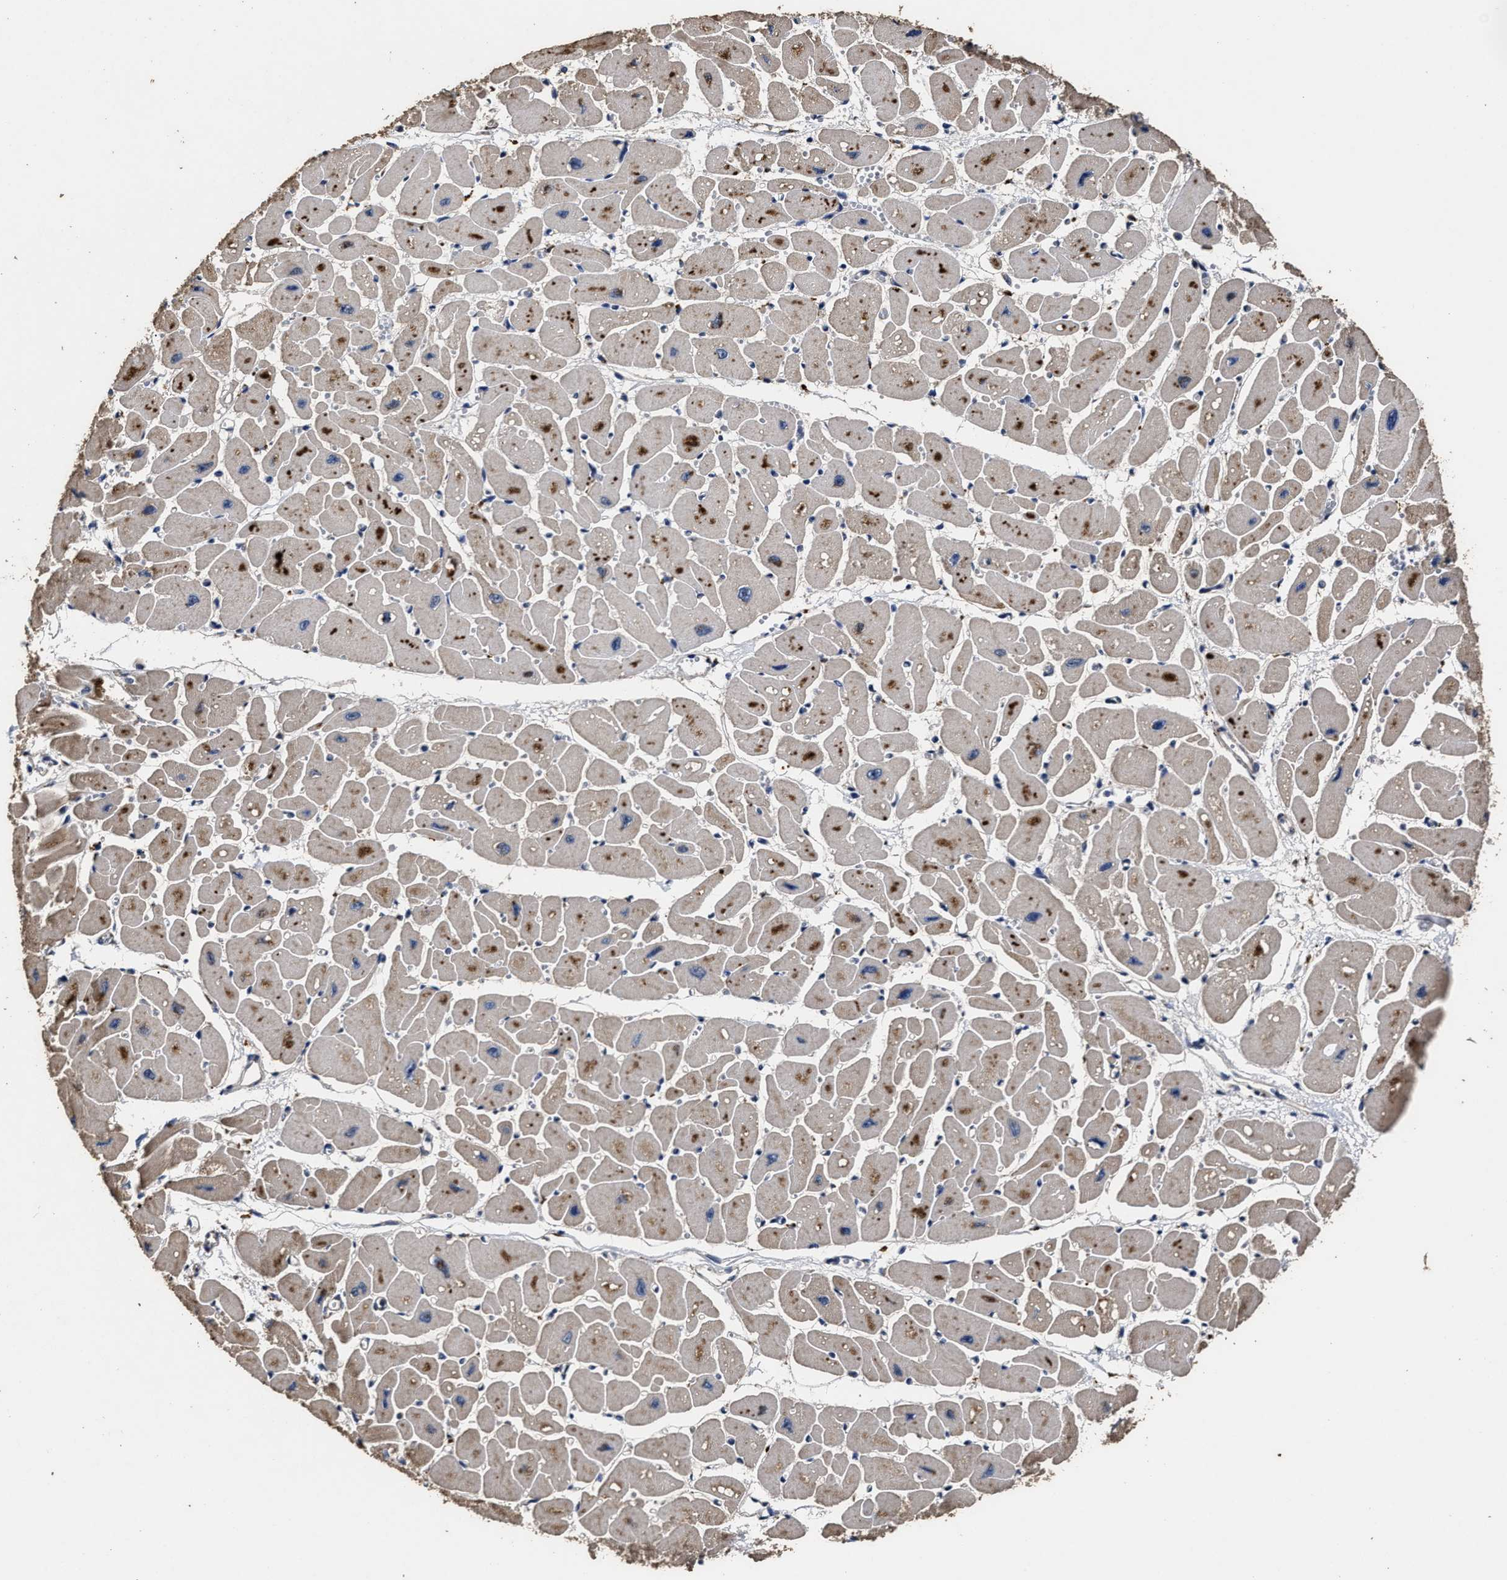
{"staining": {"intensity": "moderate", "quantity": ">75%", "location": "cytoplasmic/membranous"}, "tissue": "heart muscle", "cell_type": "Cardiomyocytes", "image_type": "normal", "snomed": [{"axis": "morphology", "description": "Normal tissue, NOS"}, {"axis": "topography", "description": "Heart"}], "caption": "DAB immunohistochemical staining of benign heart muscle reveals moderate cytoplasmic/membranous protein staining in about >75% of cardiomyocytes. (brown staining indicates protein expression, while blue staining denotes nuclei).", "gene": "PPM1K", "patient": {"sex": "female", "age": 54}}